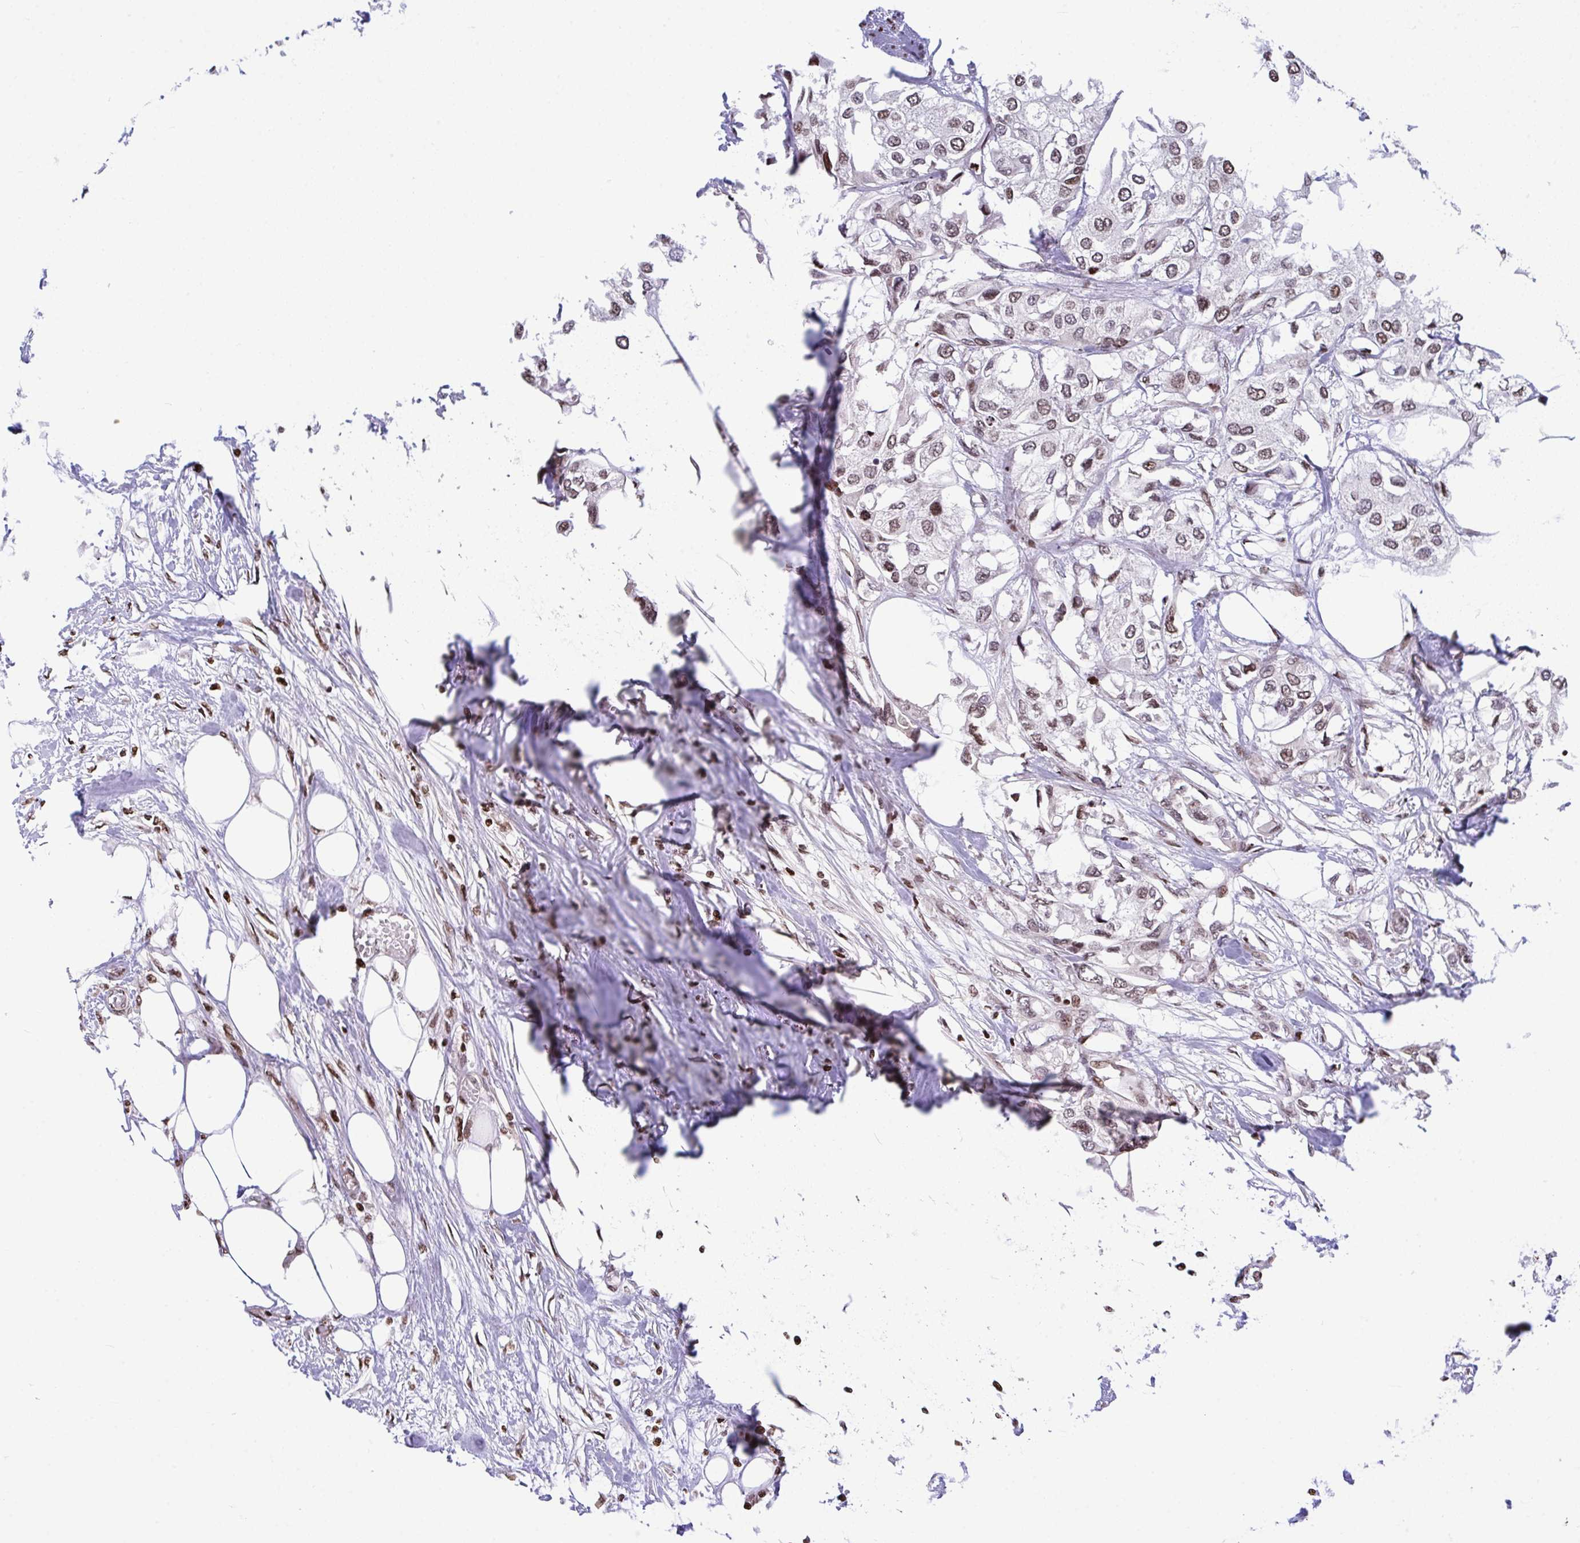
{"staining": {"intensity": "moderate", "quantity": ">75%", "location": "nuclear"}, "tissue": "urothelial cancer", "cell_type": "Tumor cells", "image_type": "cancer", "snomed": [{"axis": "morphology", "description": "Urothelial carcinoma, High grade"}, {"axis": "topography", "description": "Urinary bladder"}], "caption": "High-grade urothelial carcinoma stained for a protein (brown) reveals moderate nuclear positive staining in approximately >75% of tumor cells.", "gene": "RAPGEF5", "patient": {"sex": "male", "age": 64}}